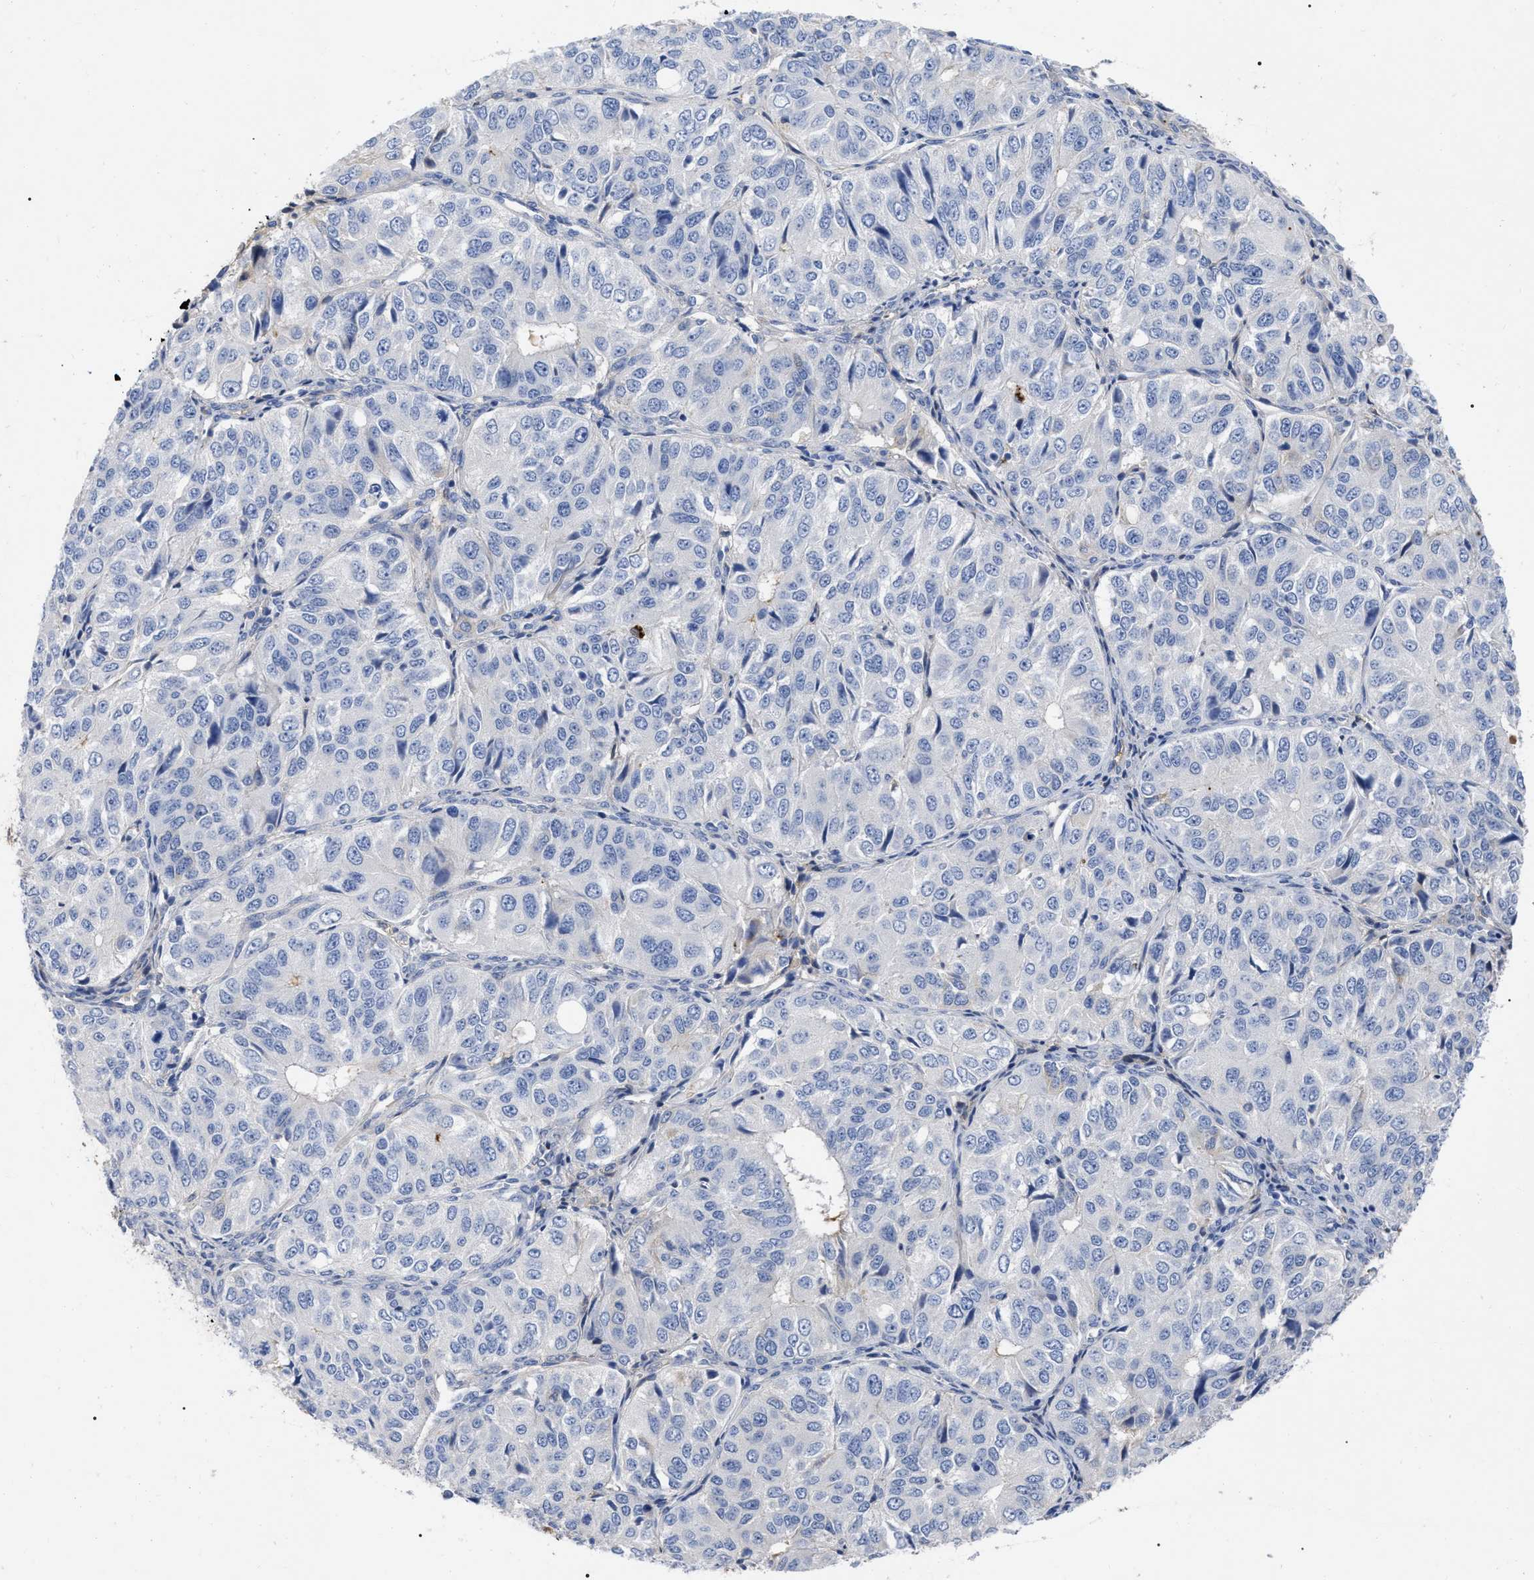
{"staining": {"intensity": "negative", "quantity": "none", "location": "none"}, "tissue": "ovarian cancer", "cell_type": "Tumor cells", "image_type": "cancer", "snomed": [{"axis": "morphology", "description": "Carcinoma, endometroid"}, {"axis": "topography", "description": "Ovary"}], "caption": "Immunohistochemistry of human endometroid carcinoma (ovarian) demonstrates no staining in tumor cells. The staining was performed using DAB (3,3'-diaminobenzidine) to visualize the protein expression in brown, while the nuclei were stained in blue with hematoxylin (Magnification: 20x).", "gene": "IGHV5-51", "patient": {"sex": "female", "age": 51}}